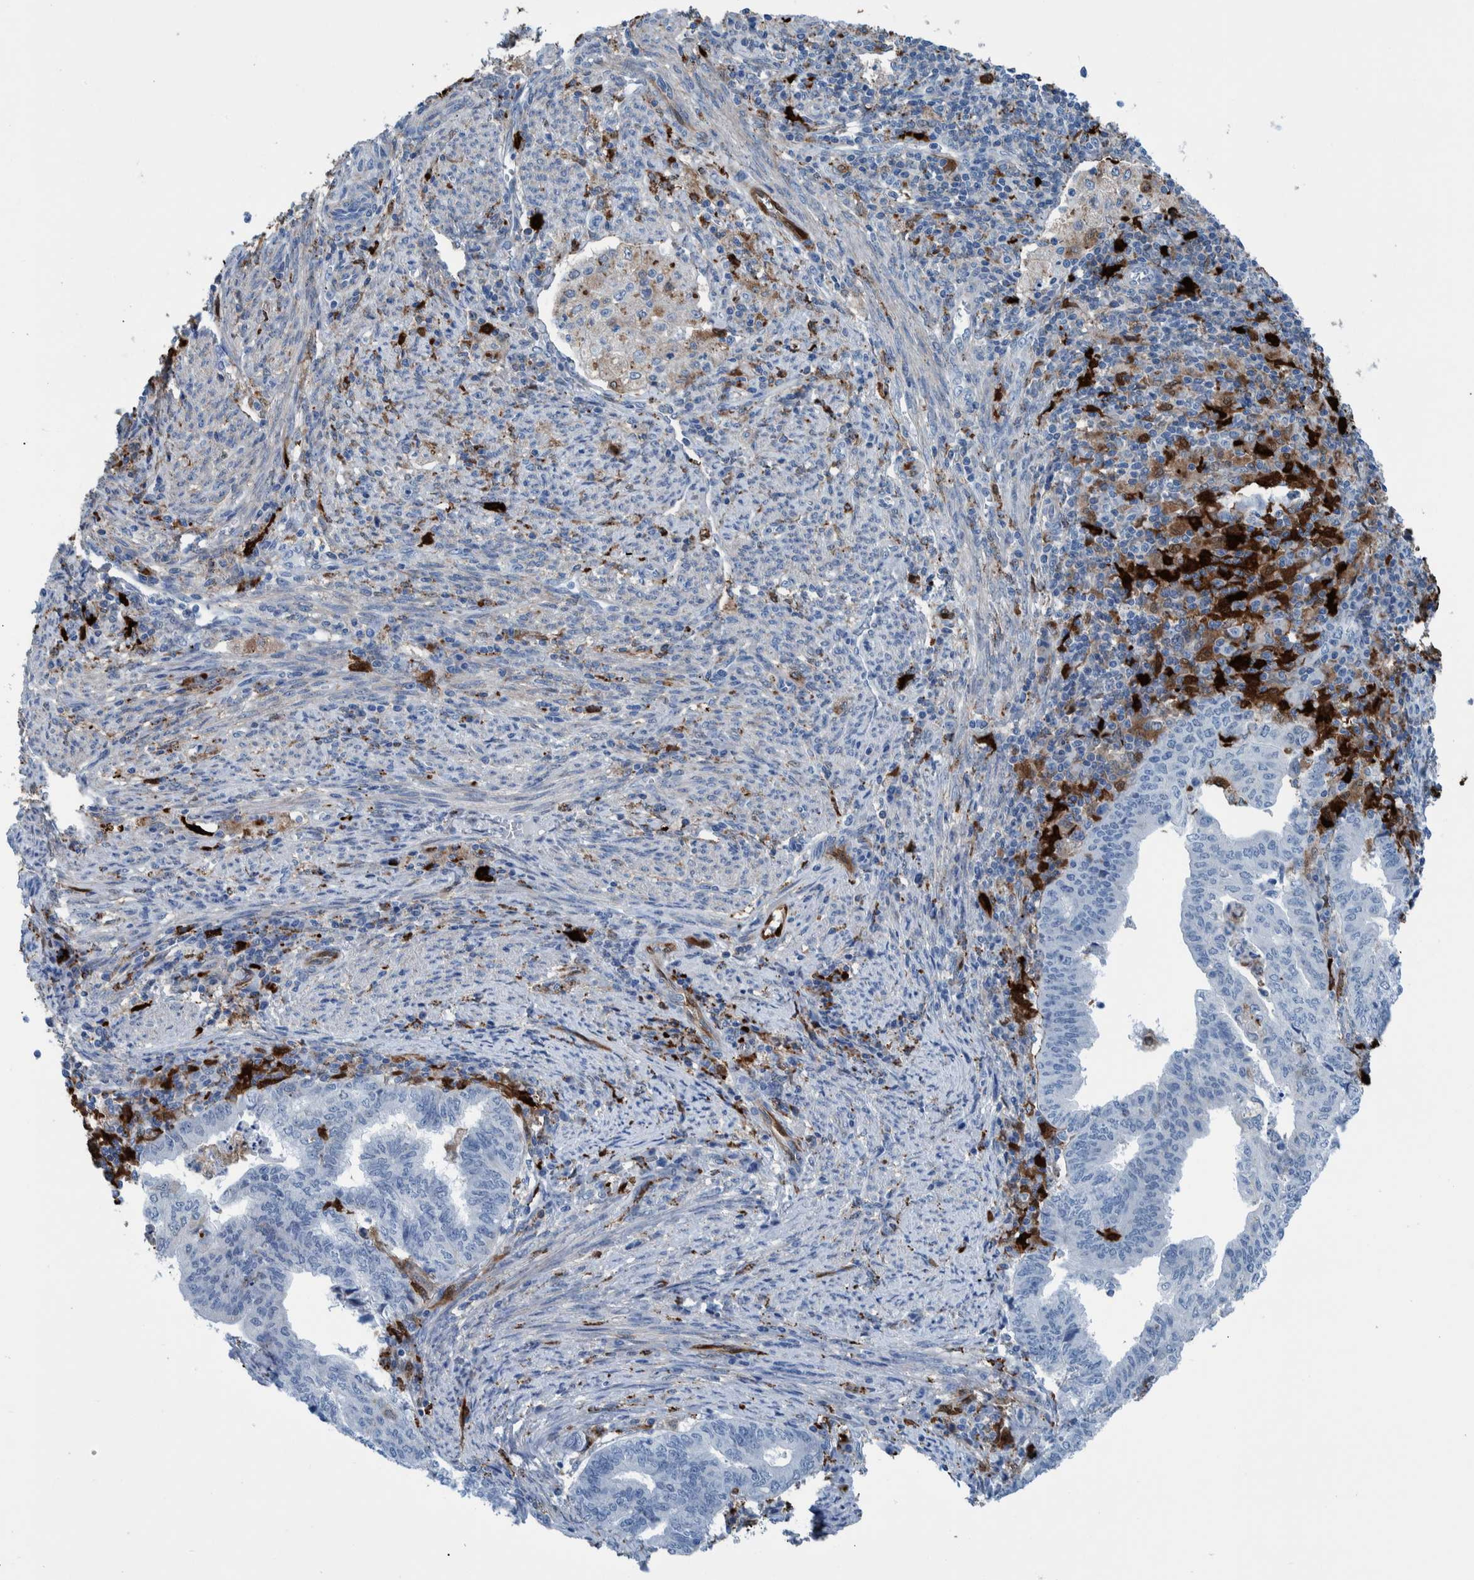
{"staining": {"intensity": "negative", "quantity": "none", "location": "none"}, "tissue": "endometrial cancer", "cell_type": "Tumor cells", "image_type": "cancer", "snomed": [{"axis": "morphology", "description": "Polyp, NOS"}, {"axis": "morphology", "description": "Adenocarcinoma, NOS"}, {"axis": "morphology", "description": "Adenoma, NOS"}, {"axis": "topography", "description": "Endometrium"}], "caption": "A photomicrograph of human endometrial cancer is negative for staining in tumor cells.", "gene": "IDO1", "patient": {"sex": "female", "age": 79}}